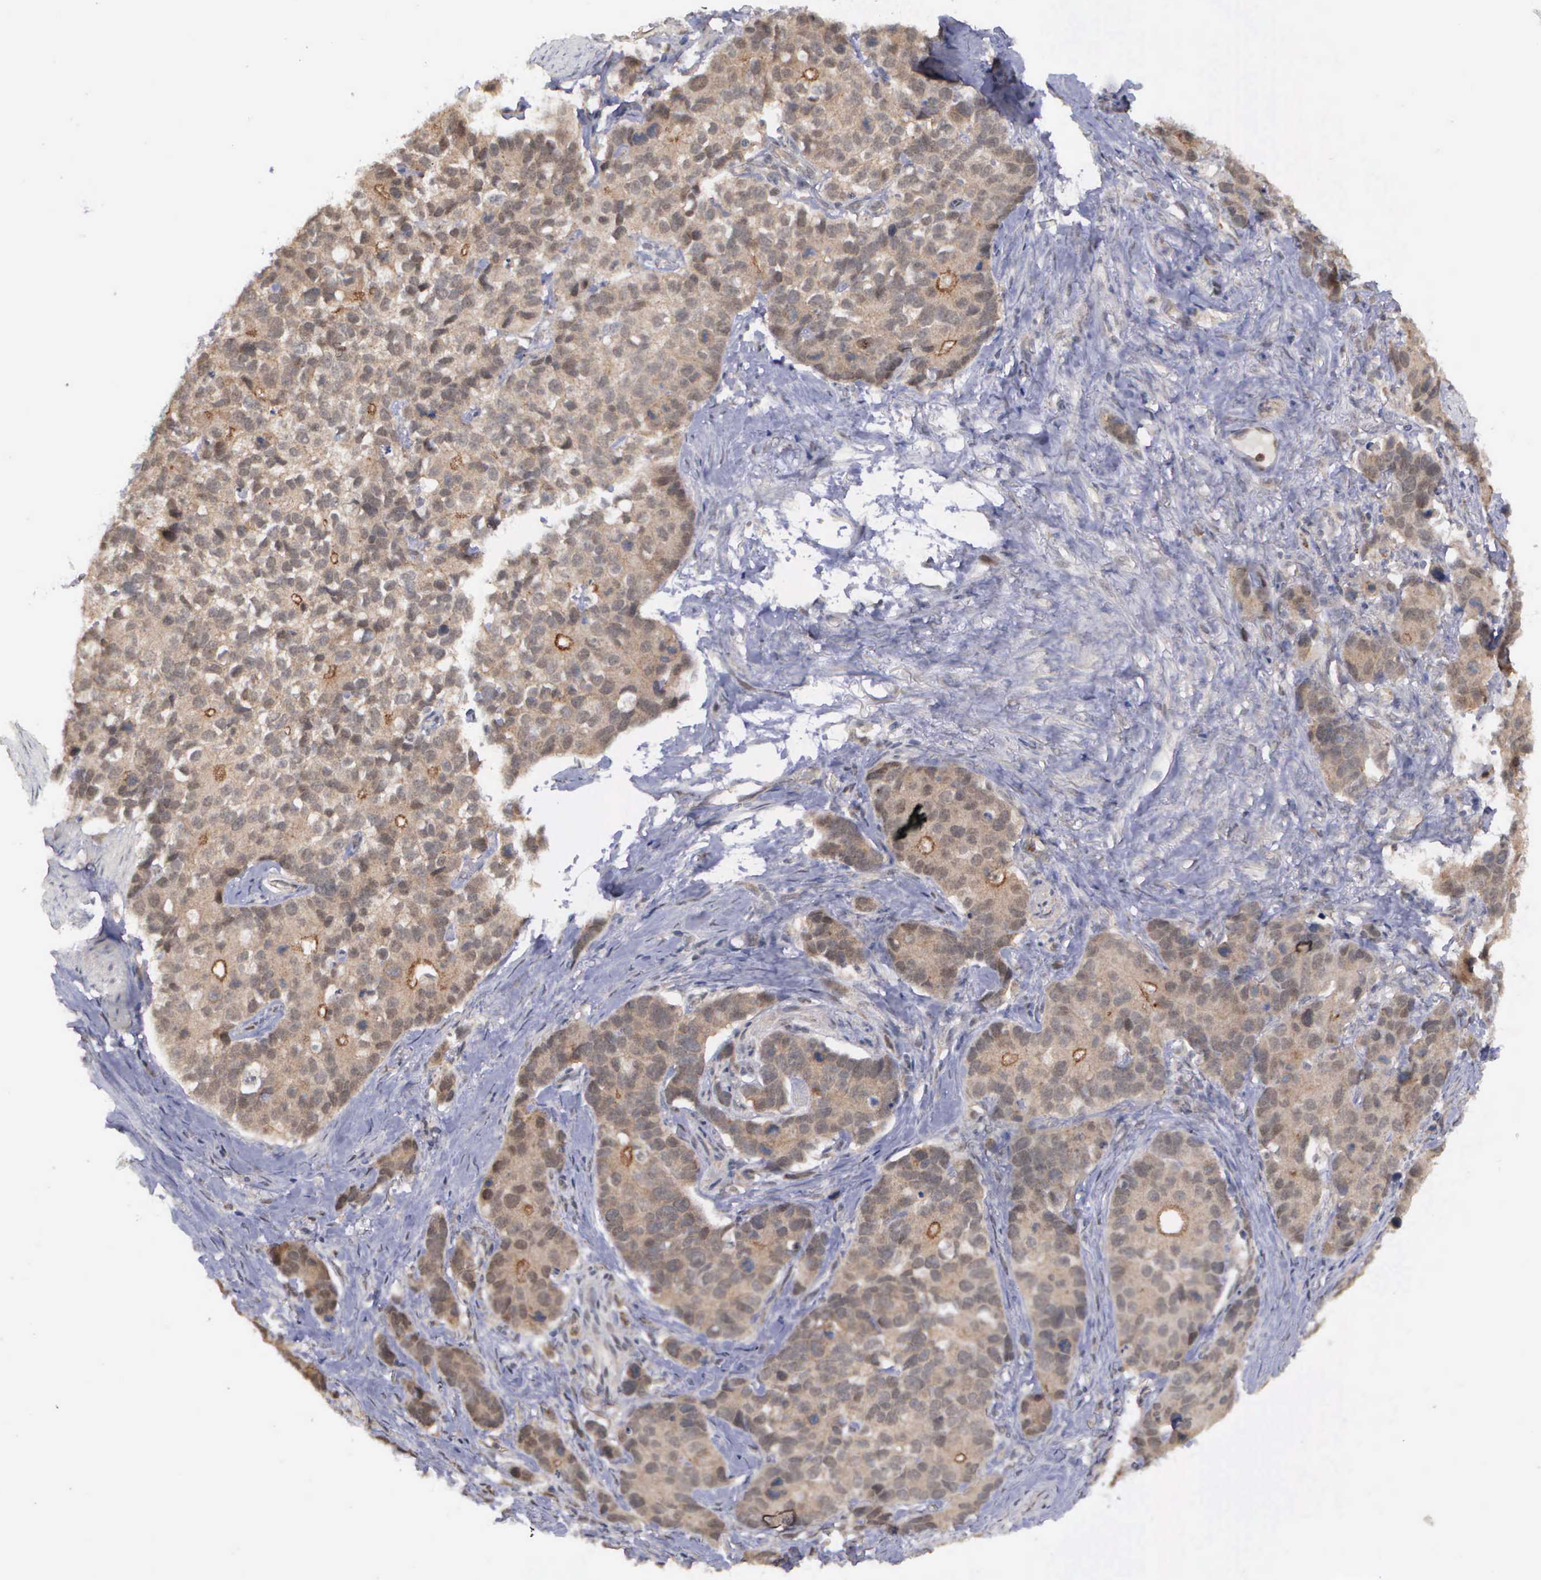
{"staining": {"intensity": "weak", "quantity": "25%-75%", "location": "cytoplasmic/membranous"}, "tissue": "stomach cancer", "cell_type": "Tumor cells", "image_type": "cancer", "snomed": [{"axis": "morphology", "description": "Adenocarcinoma, NOS"}, {"axis": "topography", "description": "Stomach, upper"}], "caption": "Immunohistochemistry (DAB) staining of stomach cancer (adenocarcinoma) reveals weak cytoplasmic/membranous protein expression in approximately 25%-75% of tumor cells. (DAB (3,3'-diaminobenzidine) IHC with brightfield microscopy, high magnification).", "gene": "MAP3K9", "patient": {"sex": "male", "age": 71}}